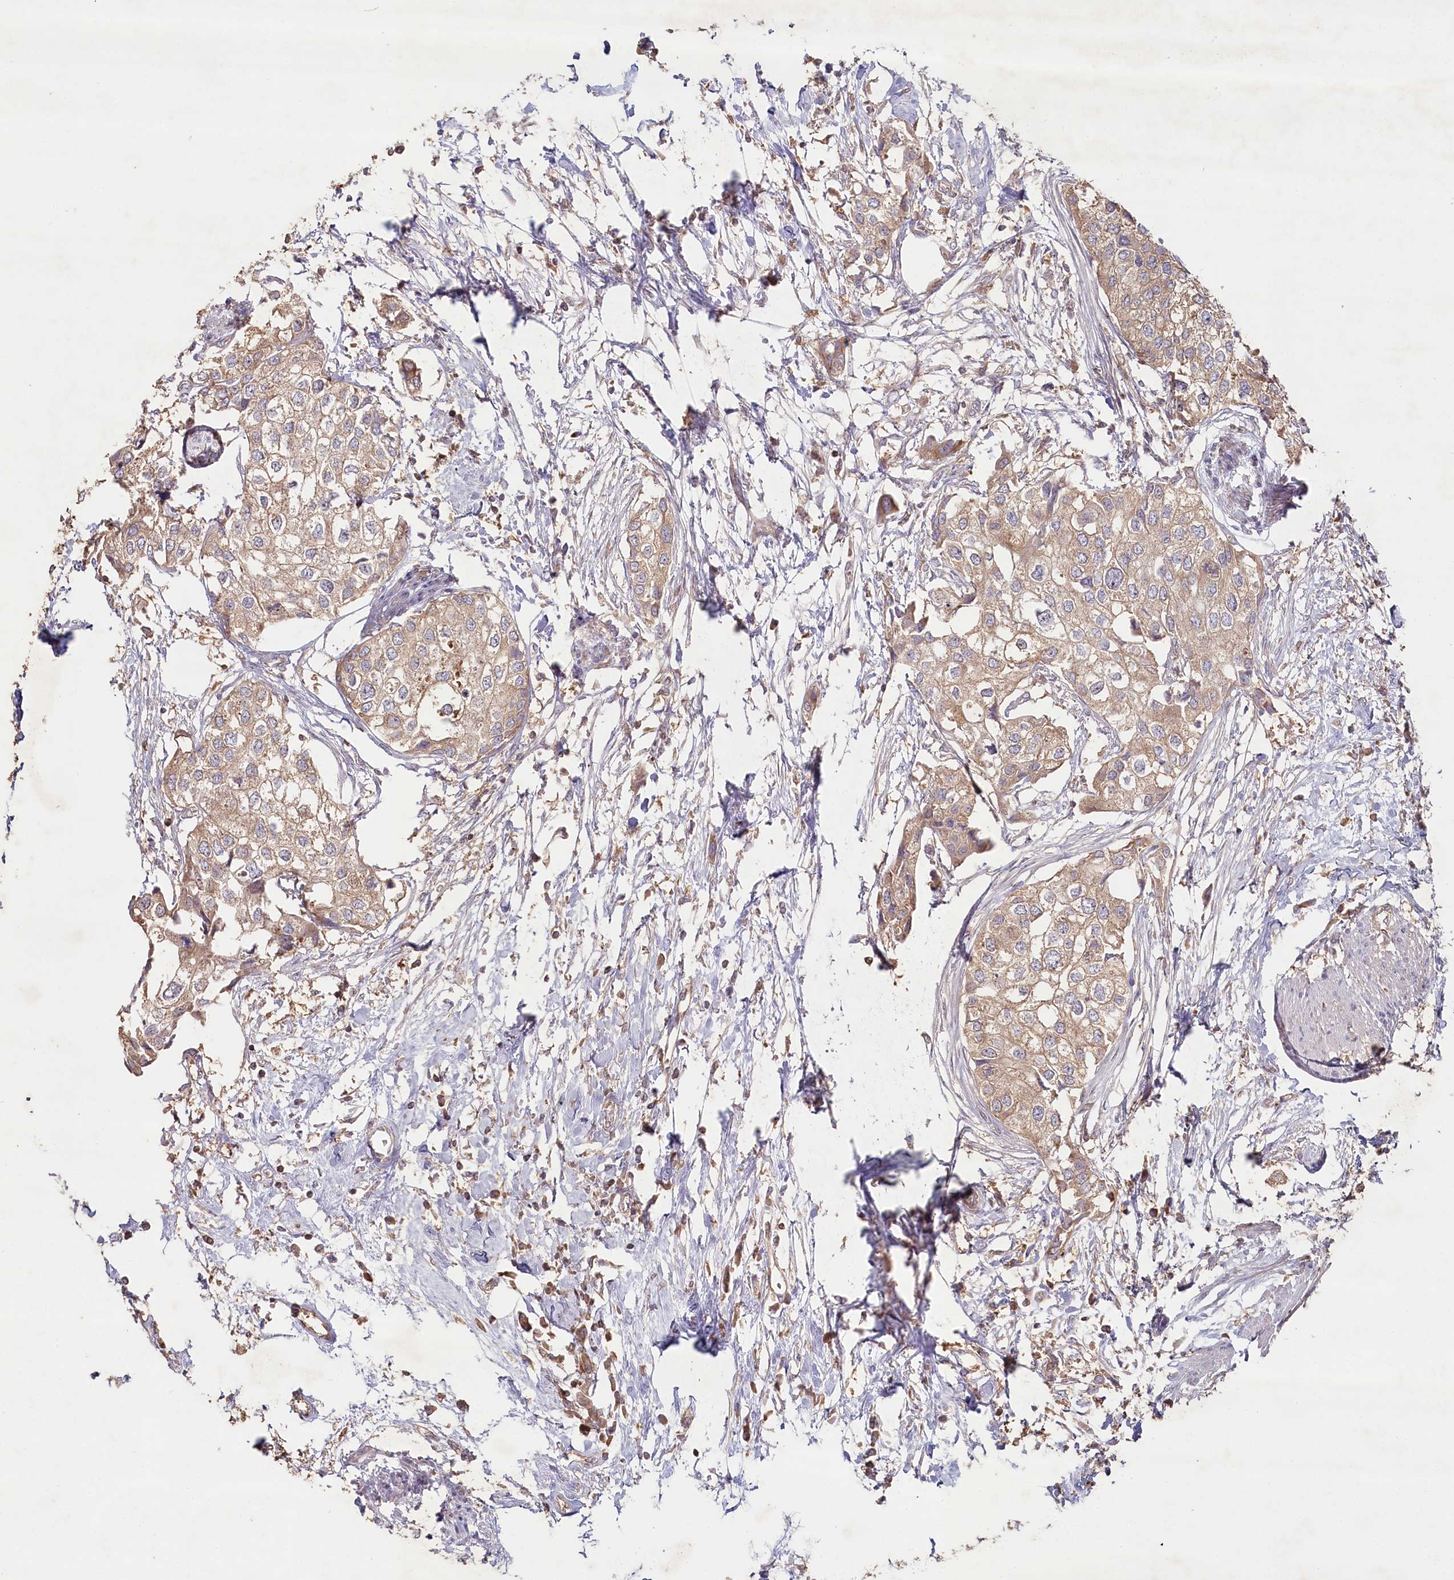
{"staining": {"intensity": "weak", "quantity": ">75%", "location": "cytoplasmic/membranous"}, "tissue": "urothelial cancer", "cell_type": "Tumor cells", "image_type": "cancer", "snomed": [{"axis": "morphology", "description": "Urothelial carcinoma, High grade"}, {"axis": "topography", "description": "Urinary bladder"}], "caption": "Weak cytoplasmic/membranous expression for a protein is seen in approximately >75% of tumor cells of urothelial cancer using immunohistochemistry.", "gene": "HAL", "patient": {"sex": "male", "age": 64}}